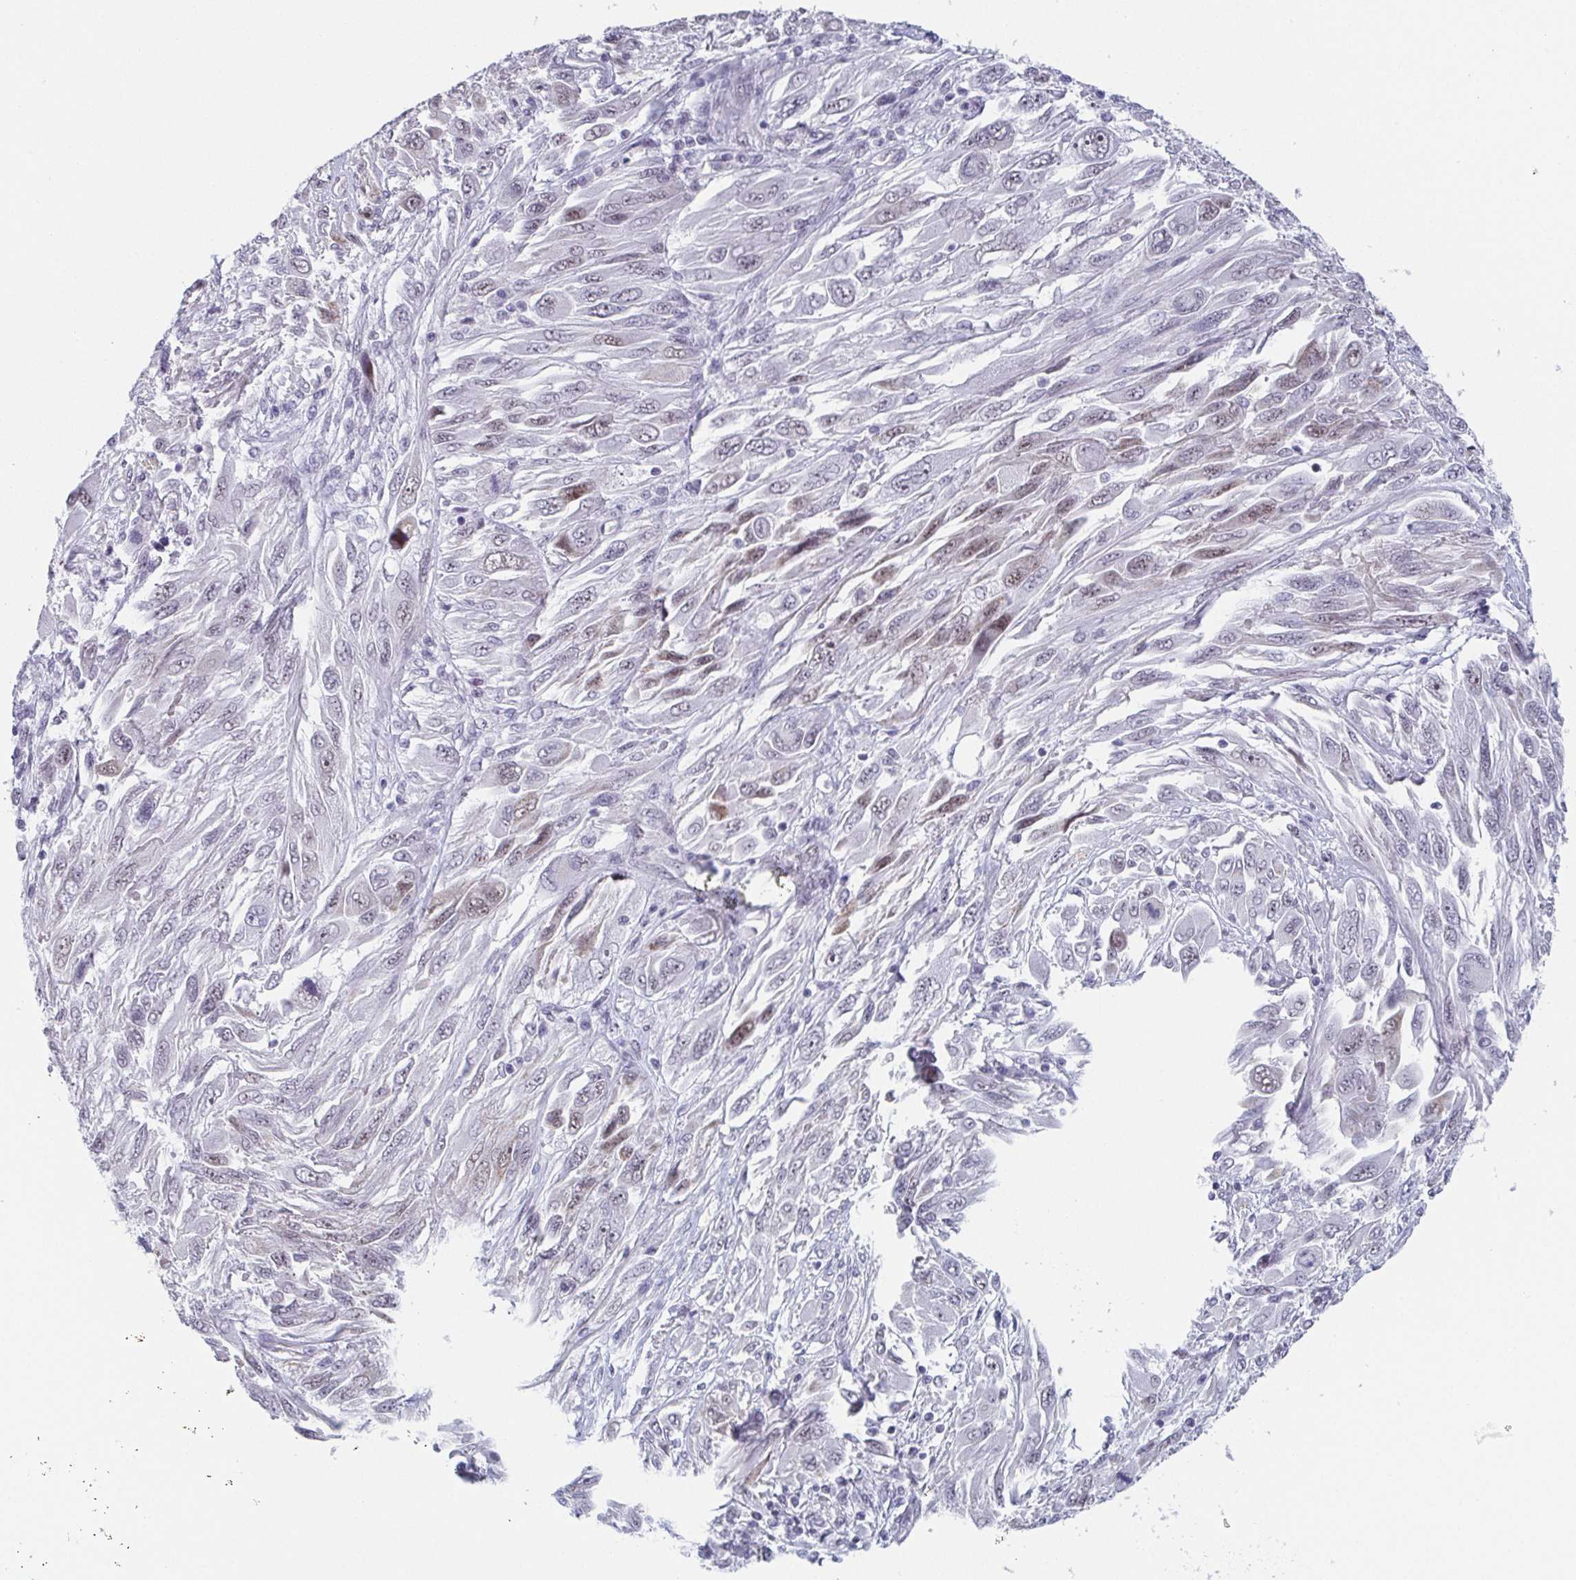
{"staining": {"intensity": "weak", "quantity": "<25%", "location": "nuclear"}, "tissue": "melanoma", "cell_type": "Tumor cells", "image_type": "cancer", "snomed": [{"axis": "morphology", "description": "Malignant melanoma, NOS"}, {"axis": "topography", "description": "Skin"}], "caption": "DAB immunohistochemical staining of melanoma shows no significant staining in tumor cells.", "gene": "EXOSC7", "patient": {"sex": "female", "age": 91}}